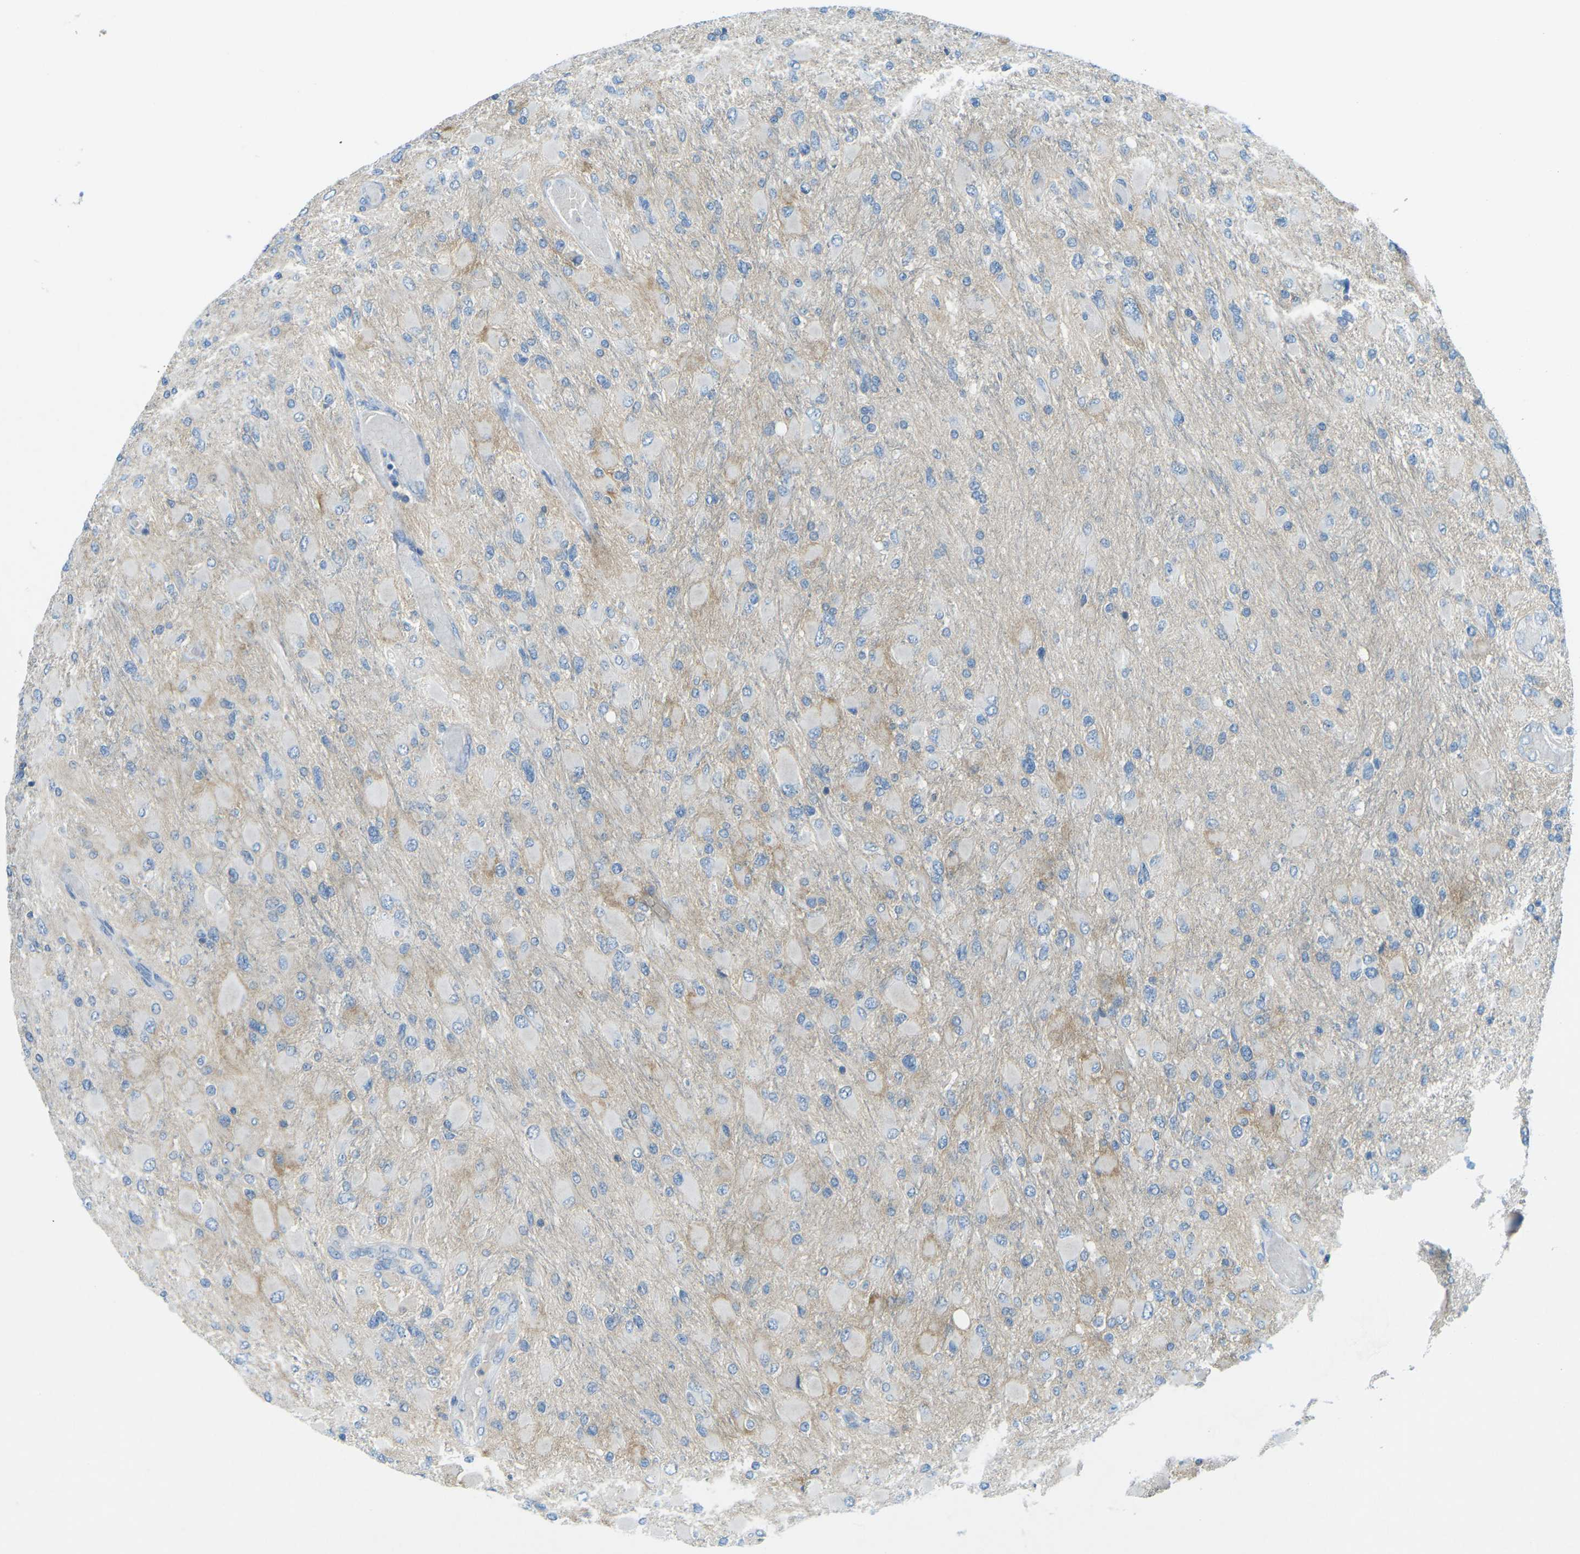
{"staining": {"intensity": "negative", "quantity": "none", "location": "none"}, "tissue": "glioma", "cell_type": "Tumor cells", "image_type": "cancer", "snomed": [{"axis": "morphology", "description": "Glioma, malignant, High grade"}, {"axis": "topography", "description": "Cerebral cortex"}], "caption": "Immunohistochemistry photomicrograph of neoplastic tissue: human glioma stained with DAB exhibits no significant protein staining in tumor cells.", "gene": "CD47", "patient": {"sex": "female", "age": 36}}